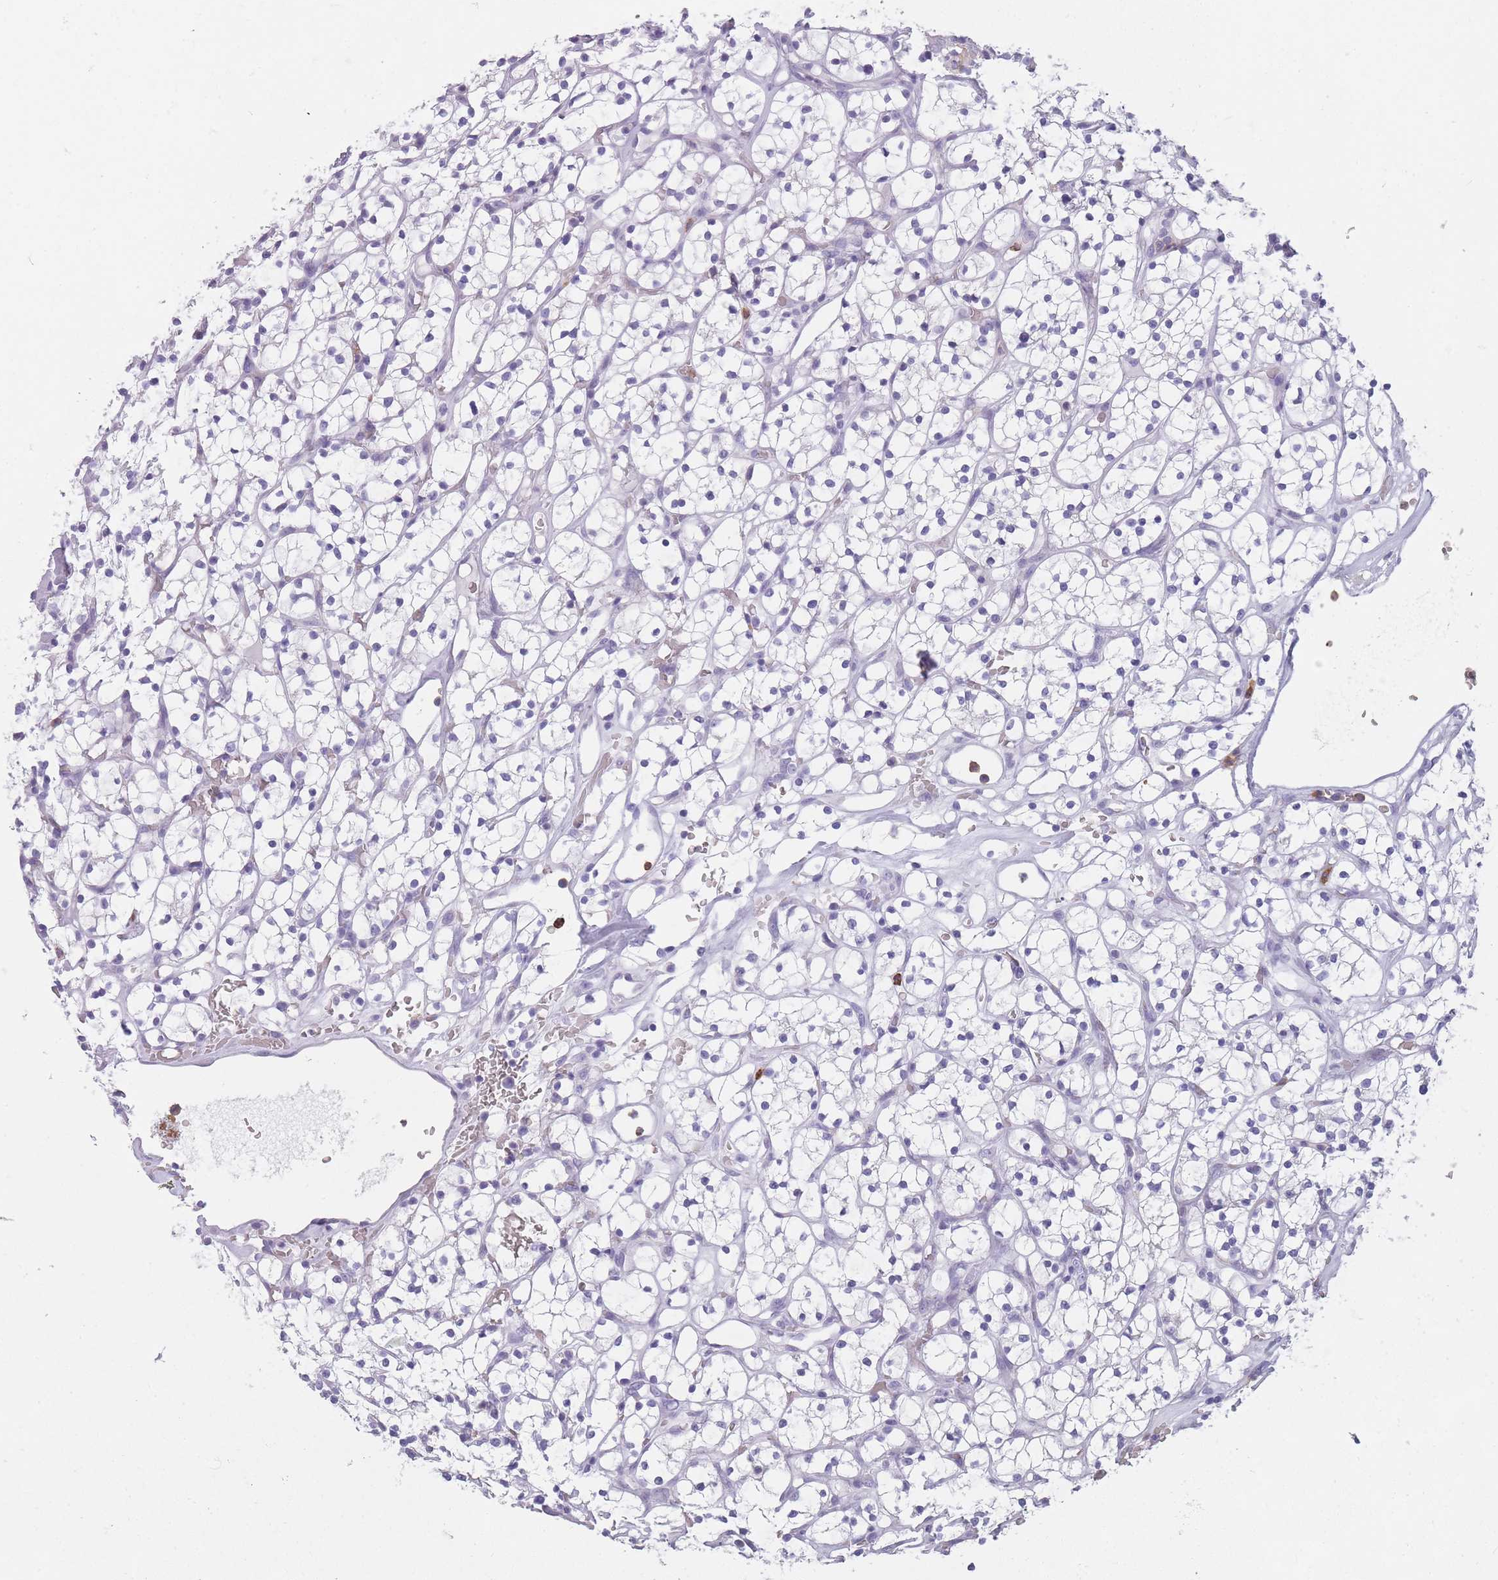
{"staining": {"intensity": "negative", "quantity": "none", "location": "none"}, "tissue": "renal cancer", "cell_type": "Tumor cells", "image_type": "cancer", "snomed": [{"axis": "morphology", "description": "Adenocarcinoma, NOS"}, {"axis": "topography", "description": "Kidney"}], "caption": "A high-resolution histopathology image shows immunohistochemistry (IHC) staining of renal cancer (adenocarcinoma), which reveals no significant positivity in tumor cells.", "gene": "CR1L", "patient": {"sex": "female", "age": 64}}